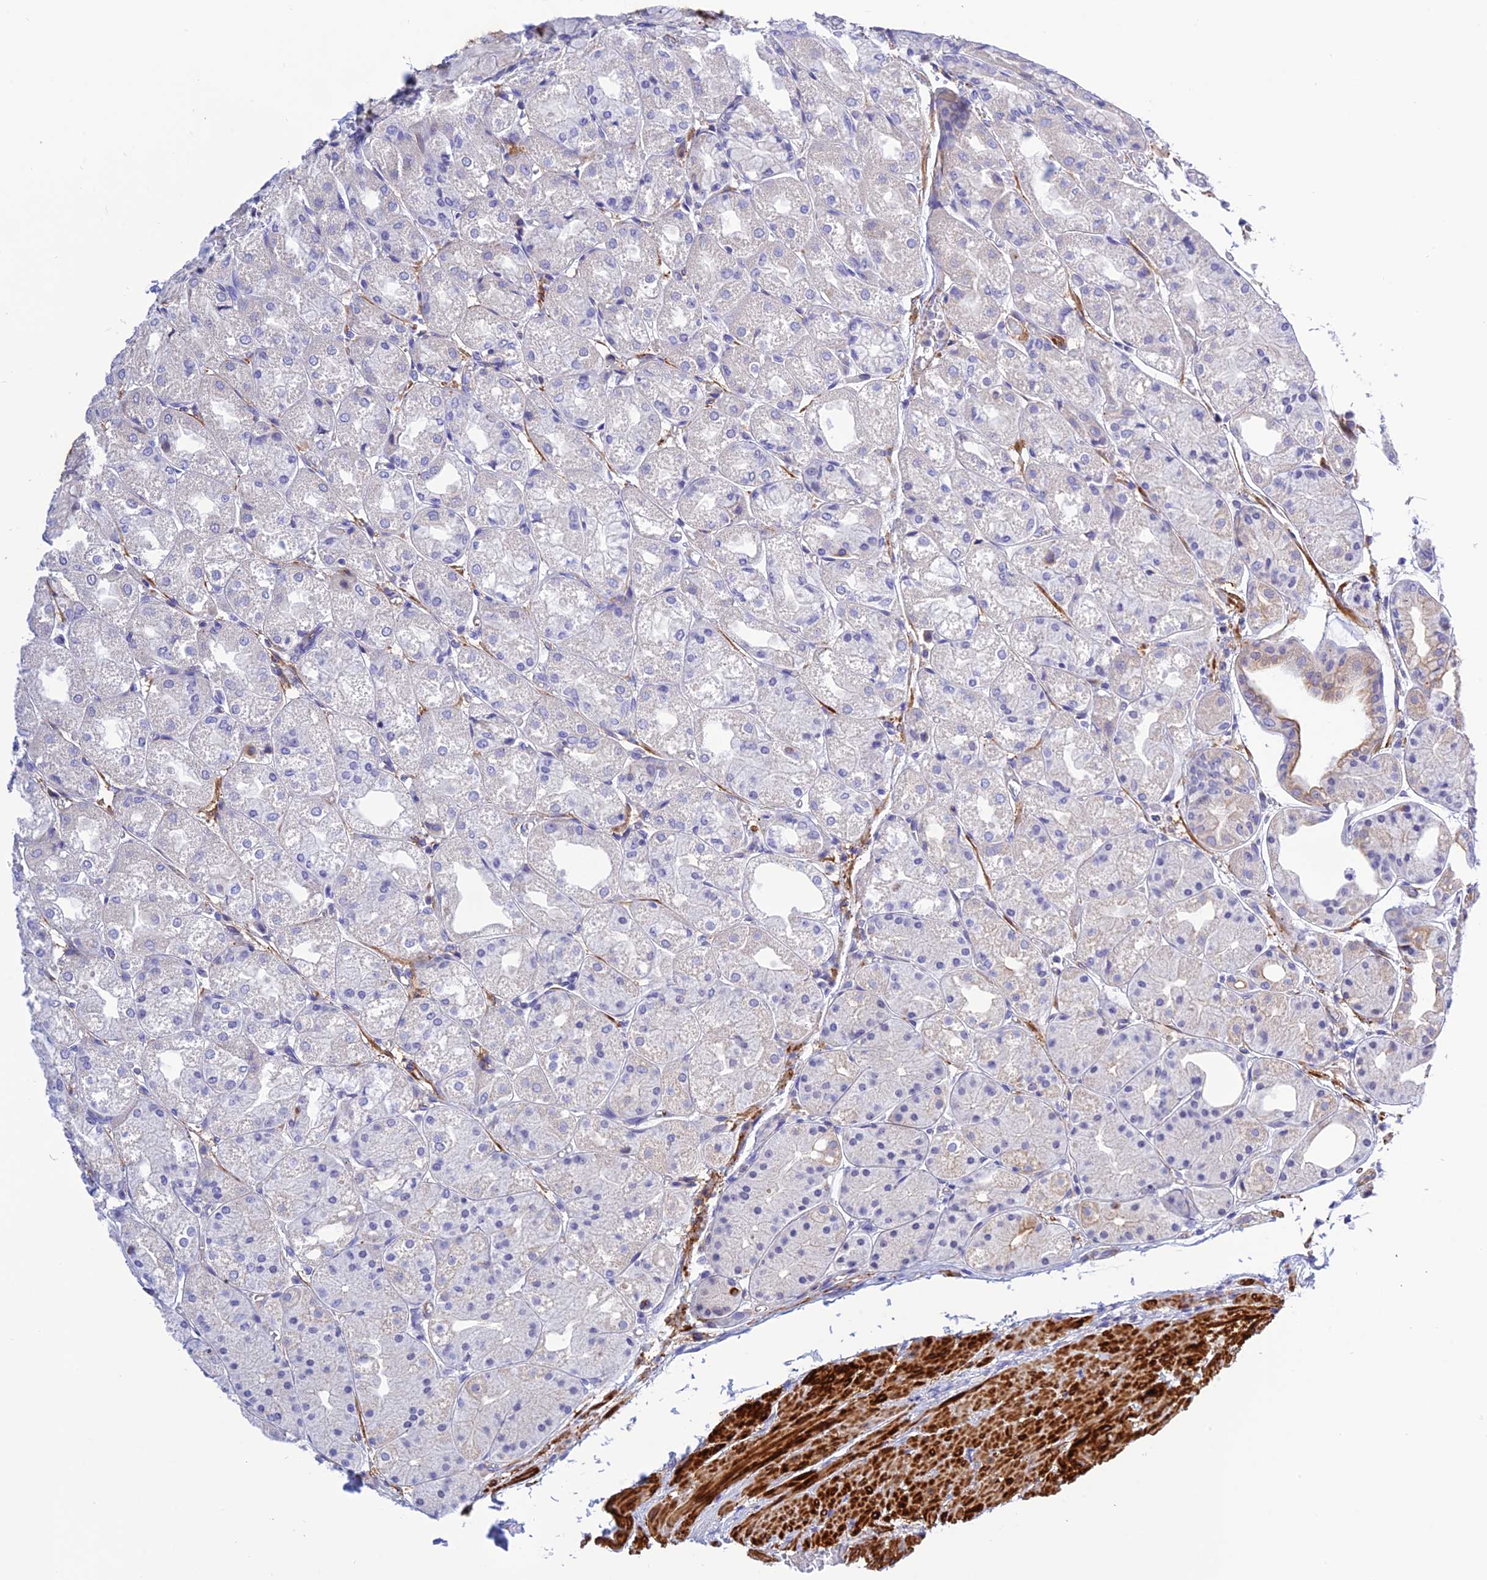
{"staining": {"intensity": "negative", "quantity": "none", "location": "none"}, "tissue": "stomach", "cell_type": "Glandular cells", "image_type": "normal", "snomed": [{"axis": "morphology", "description": "Normal tissue, NOS"}, {"axis": "topography", "description": "Stomach, upper"}], "caption": "A high-resolution photomicrograph shows IHC staining of unremarkable stomach, which displays no significant positivity in glandular cells. (Stains: DAB (3,3'-diaminobenzidine) immunohistochemistry (IHC) with hematoxylin counter stain, Microscopy: brightfield microscopy at high magnification).", "gene": "ZDHHC16", "patient": {"sex": "male", "age": 72}}